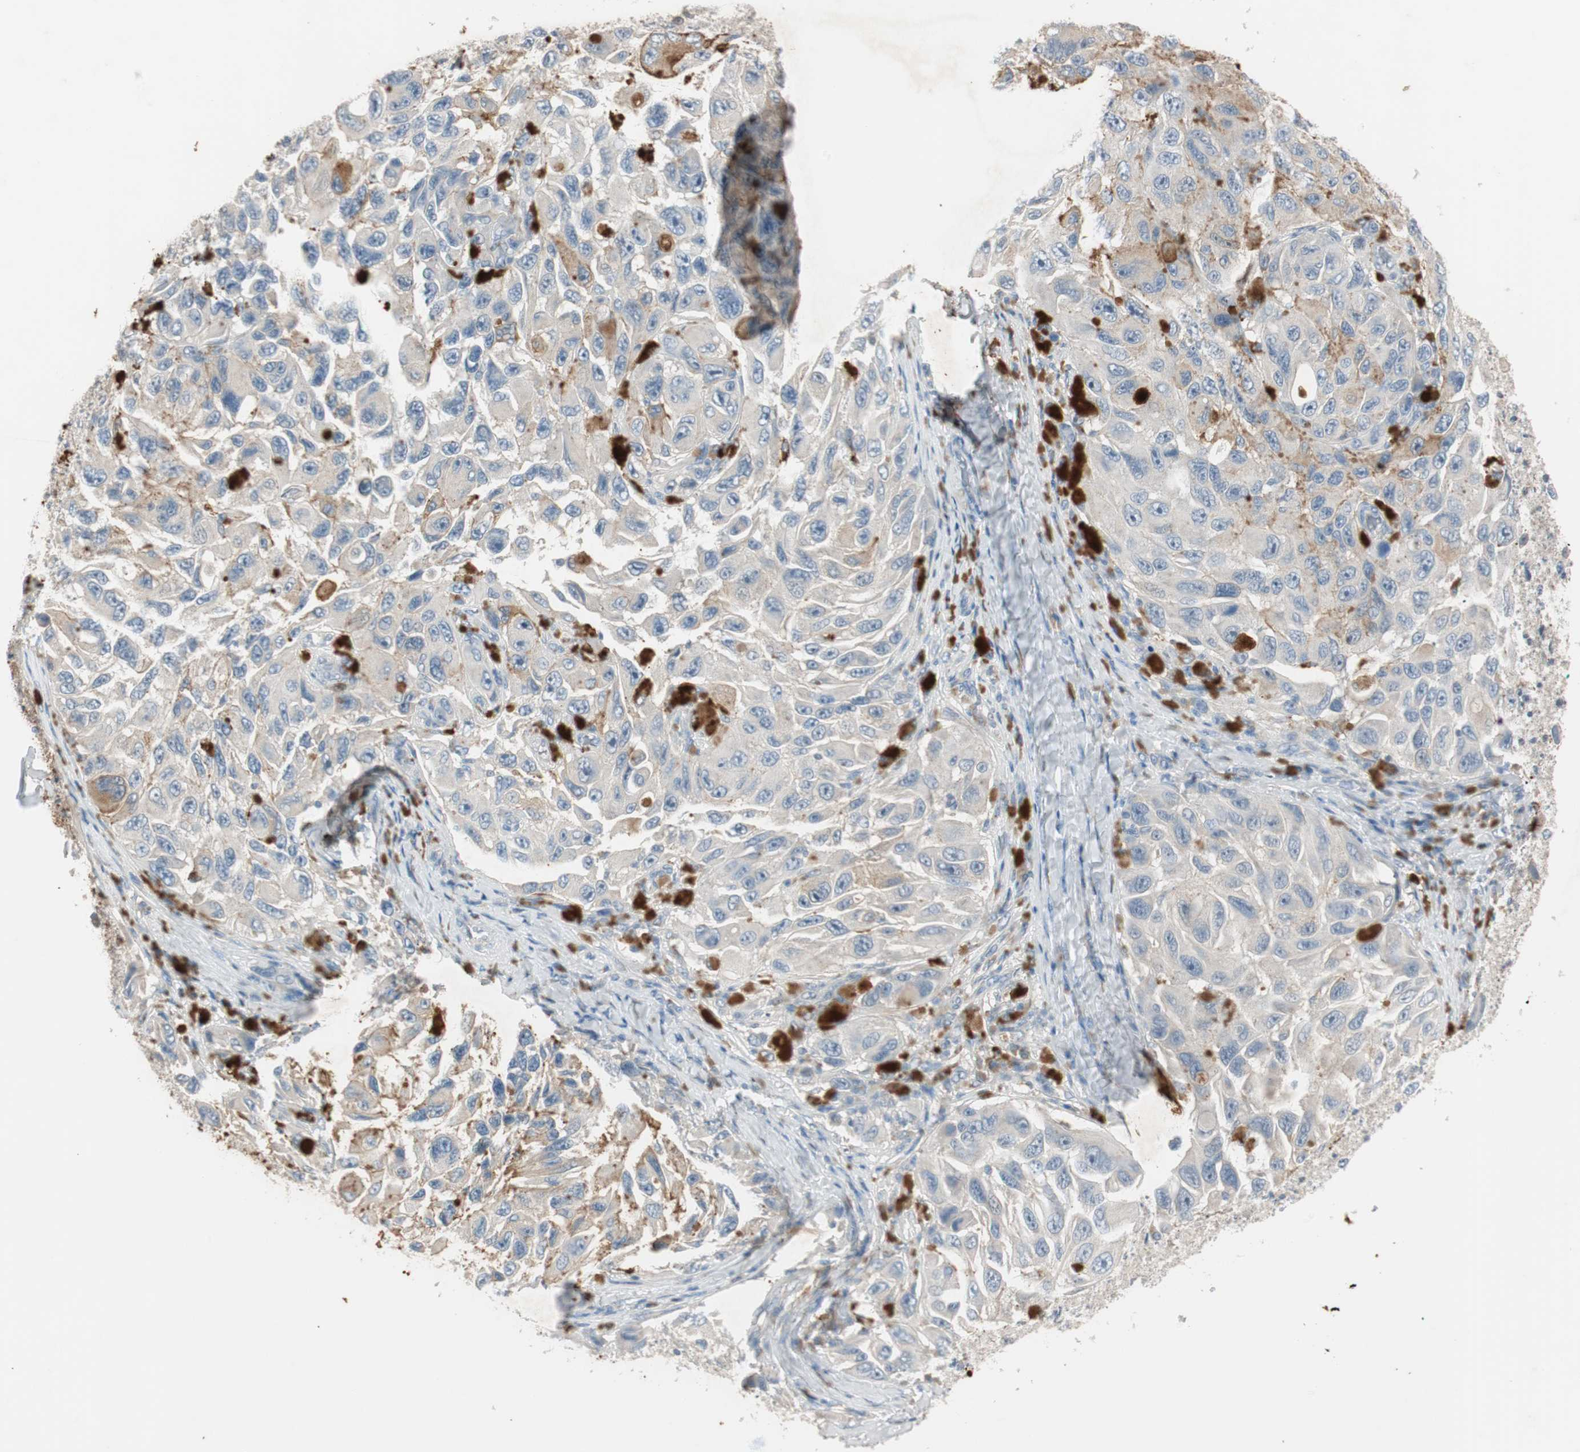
{"staining": {"intensity": "negative", "quantity": "none", "location": "none"}, "tissue": "melanoma", "cell_type": "Tumor cells", "image_type": "cancer", "snomed": [{"axis": "morphology", "description": "Malignant melanoma, NOS"}, {"axis": "topography", "description": "Skin"}], "caption": "Human malignant melanoma stained for a protein using immunohistochemistry (IHC) shows no staining in tumor cells.", "gene": "KHK", "patient": {"sex": "female", "age": 73}}